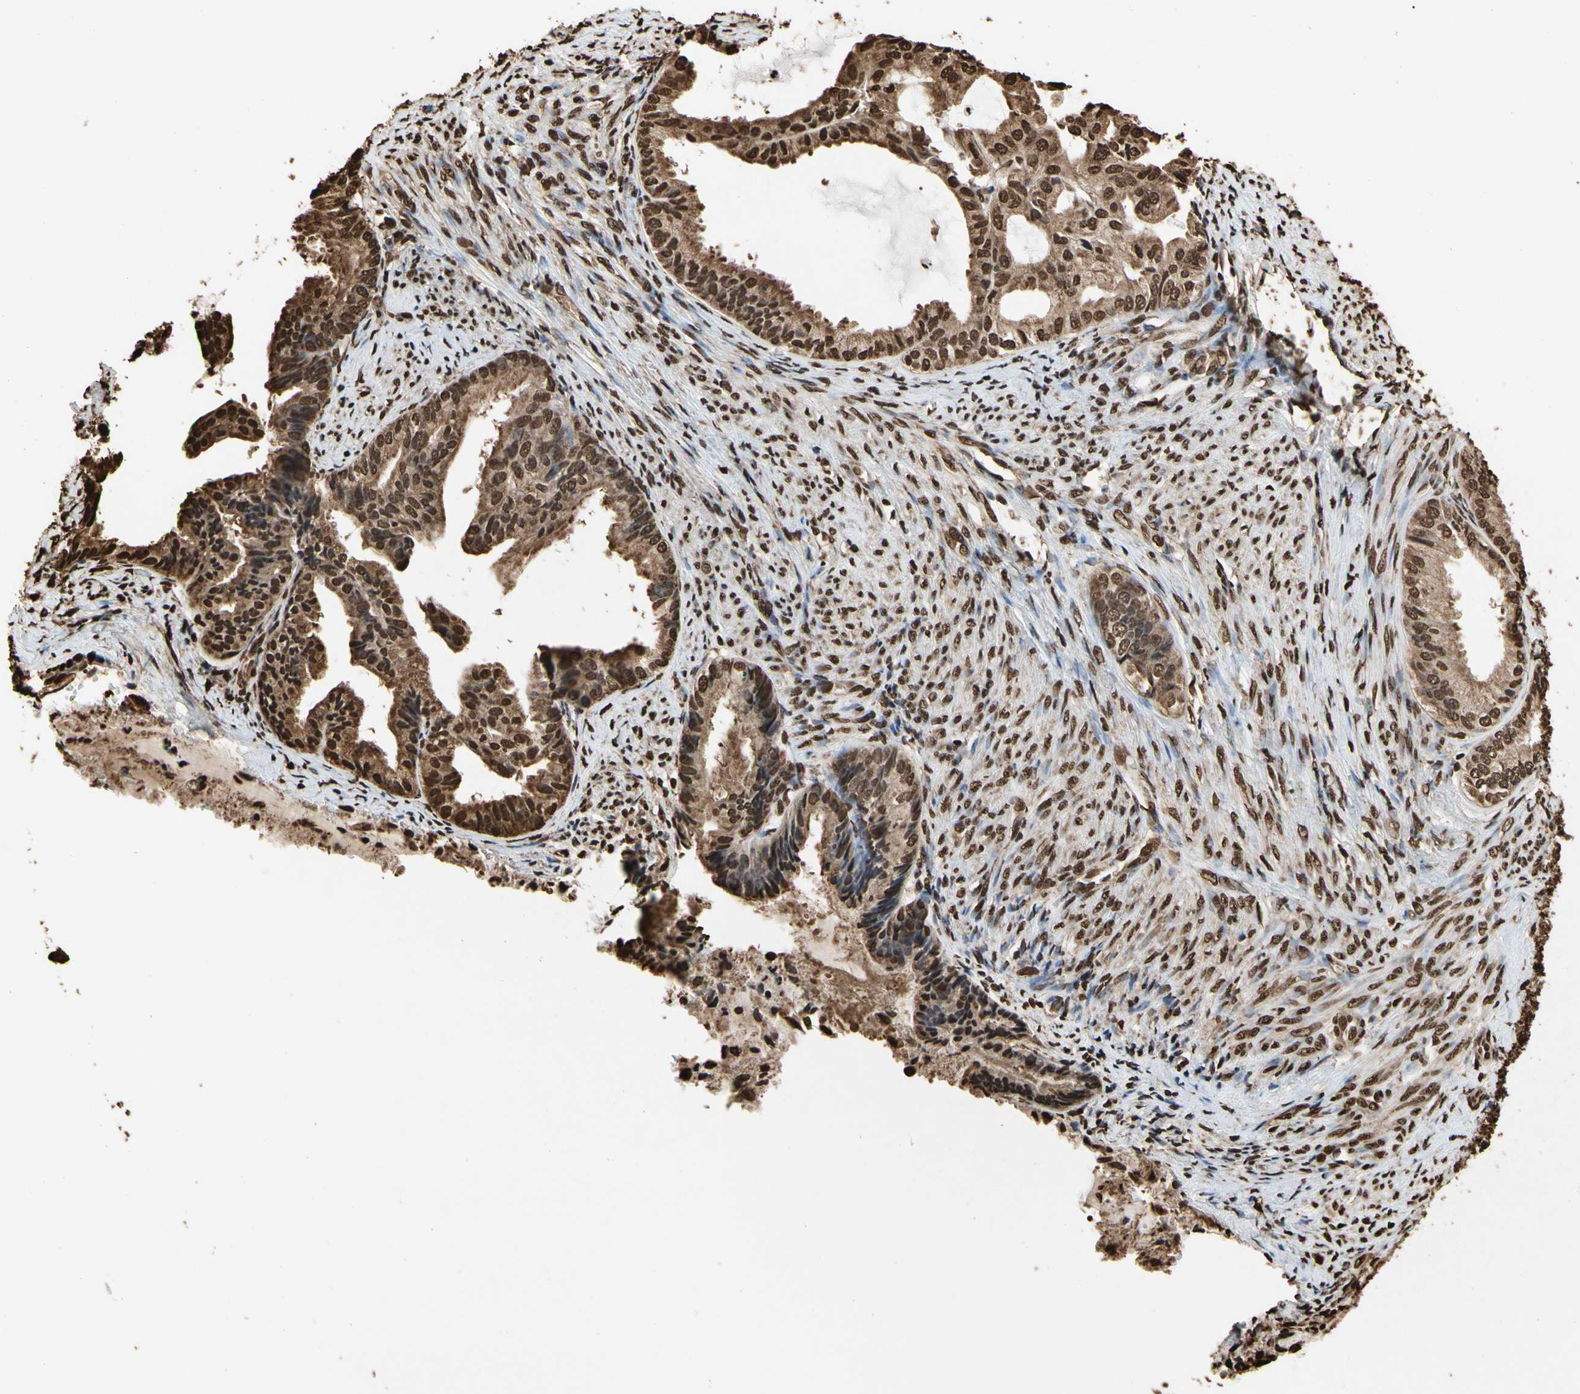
{"staining": {"intensity": "strong", "quantity": ">75%", "location": "cytoplasmic/membranous,nuclear"}, "tissue": "endometrial cancer", "cell_type": "Tumor cells", "image_type": "cancer", "snomed": [{"axis": "morphology", "description": "Adenocarcinoma, NOS"}, {"axis": "topography", "description": "Endometrium"}], "caption": "A high-resolution image shows immunohistochemistry (IHC) staining of endometrial adenocarcinoma, which exhibits strong cytoplasmic/membranous and nuclear positivity in about >75% of tumor cells.", "gene": "HNRNPK", "patient": {"sex": "female", "age": 86}}